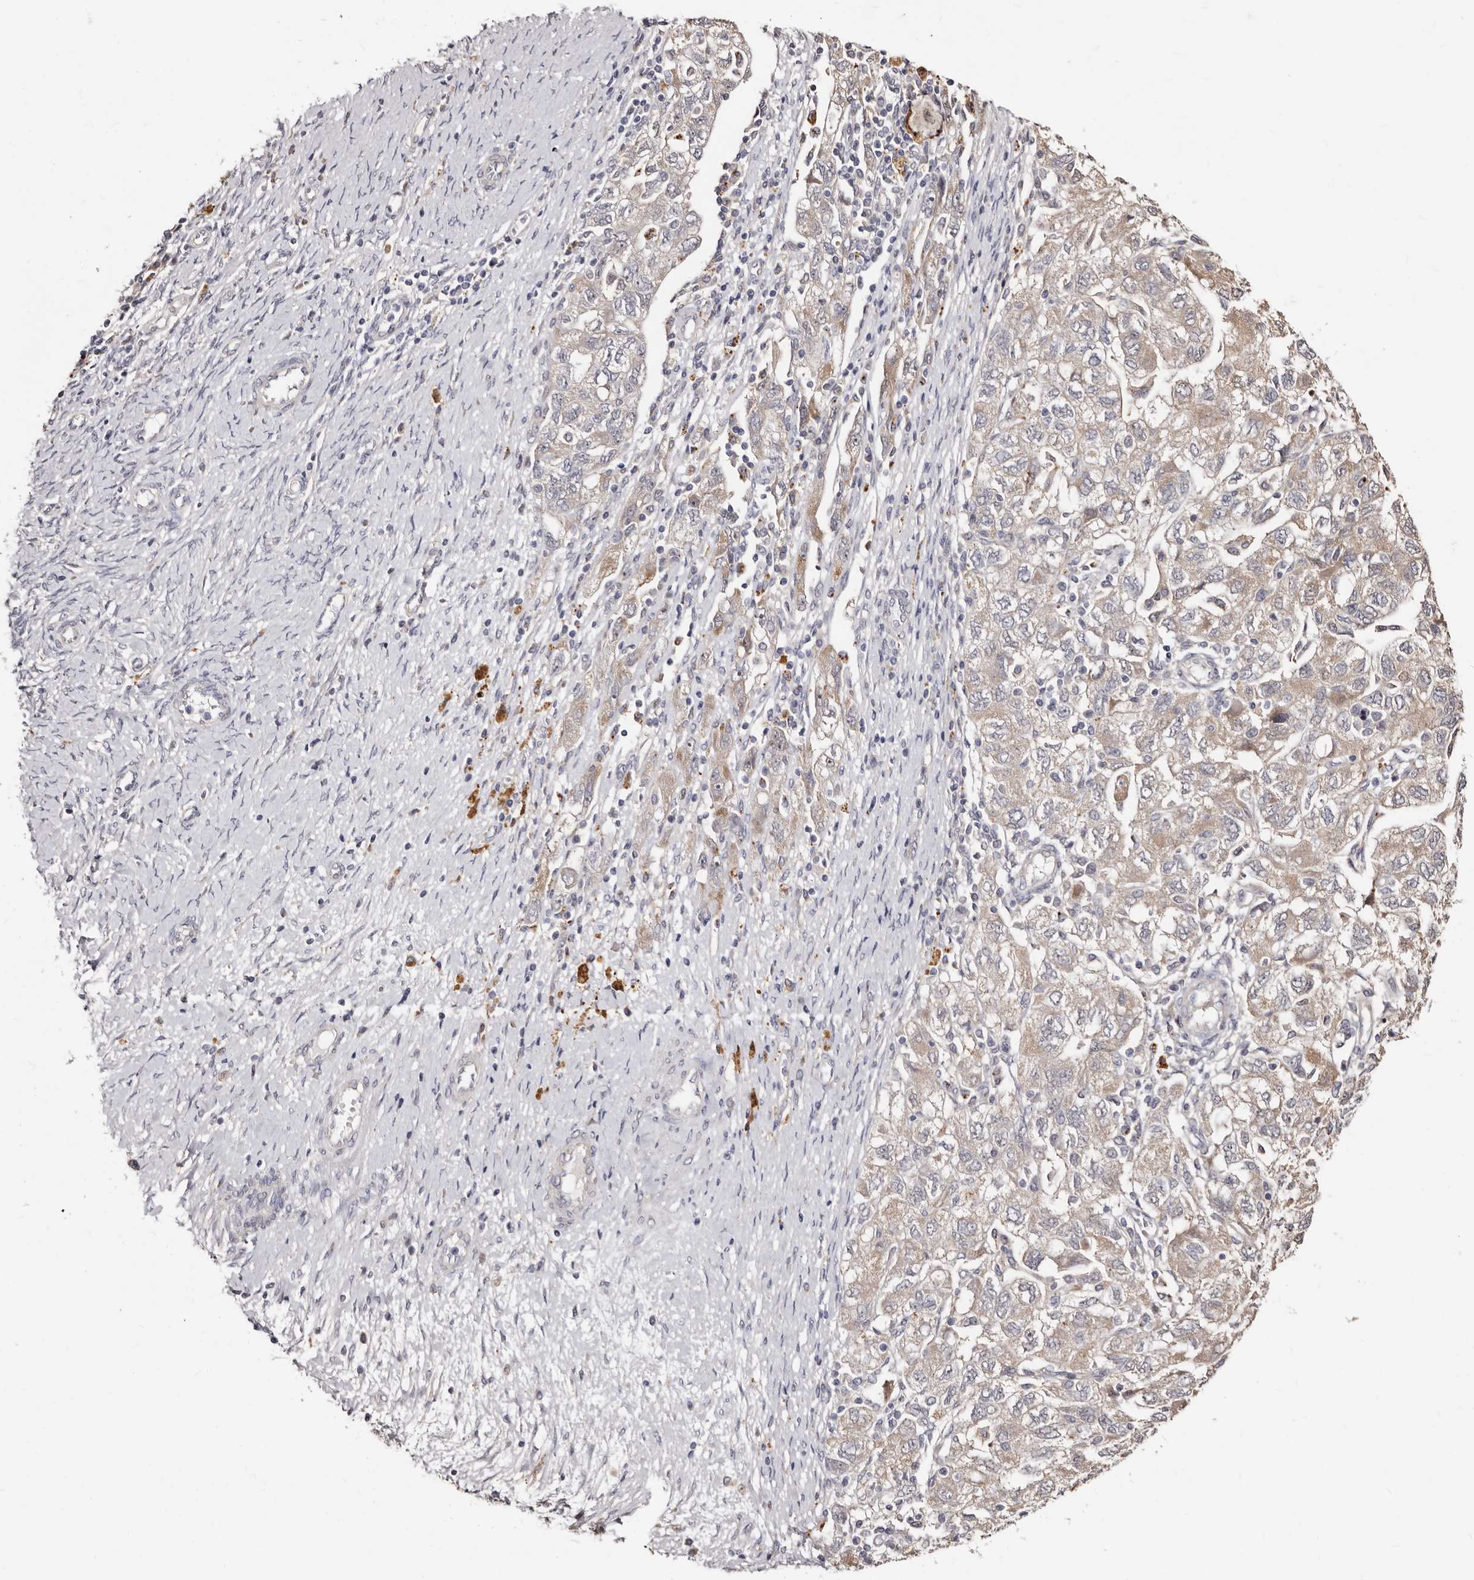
{"staining": {"intensity": "weak", "quantity": "<25%", "location": "cytoplasmic/membranous"}, "tissue": "ovarian cancer", "cell_type": "Tumor cells", "image_type": "cancer", "snomed": [{"axis": "morphology", "description": "Carcinoma, NOS"}, {"axis": "morphology", "description": "Cystadenocarcinoma, serous, NOS"}, {"axis": "topography", "description": "Ovary"}], "caption": "Tumor cells show no significant protein positivity in carcinoma (ovarian).", "gene": "PTAFR", "patient": {"sex": "female", "age": 69}}